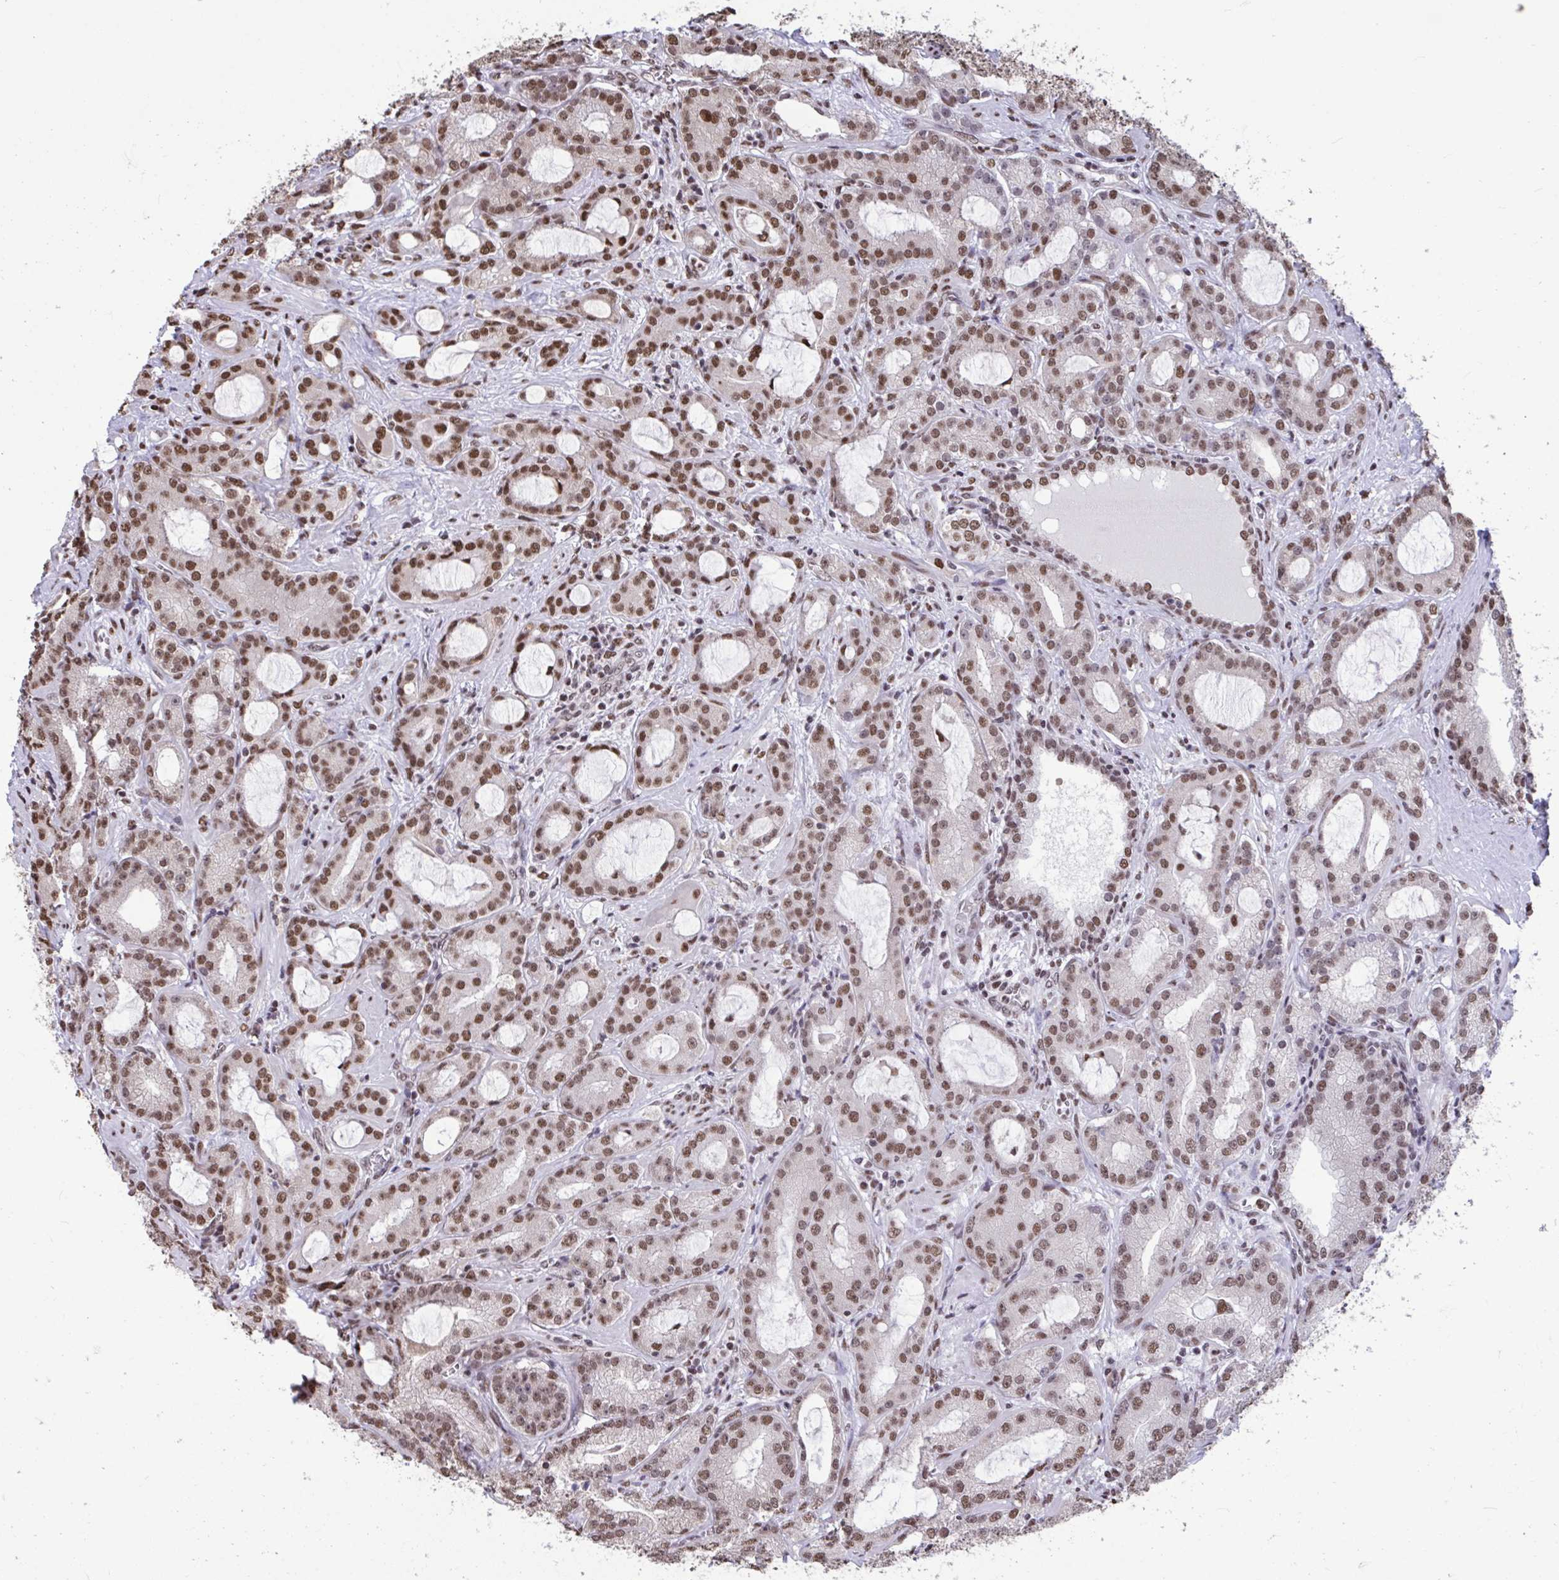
{"staining": {"intensity": "moderate", "quantity": ">75%", "location": "nuclear"}, "tissue": "prostate cancer", "cell_type": "Tumor cells", "image_type": "cancer", "snomed": [{"axis": "morphology", "description": "Adenocarcinoma, High grade"}, {"axis": "topography", "description": "Prostate"}], "caption": "IHC photomicrograph of prostate cancer stained for a protein (brown), which reveals medium levels of moderate nuclear expression in approximately >75% of tumor cells.", "gene": "HNRNPDL", "patient": {"sex": "male", "age": 65}}